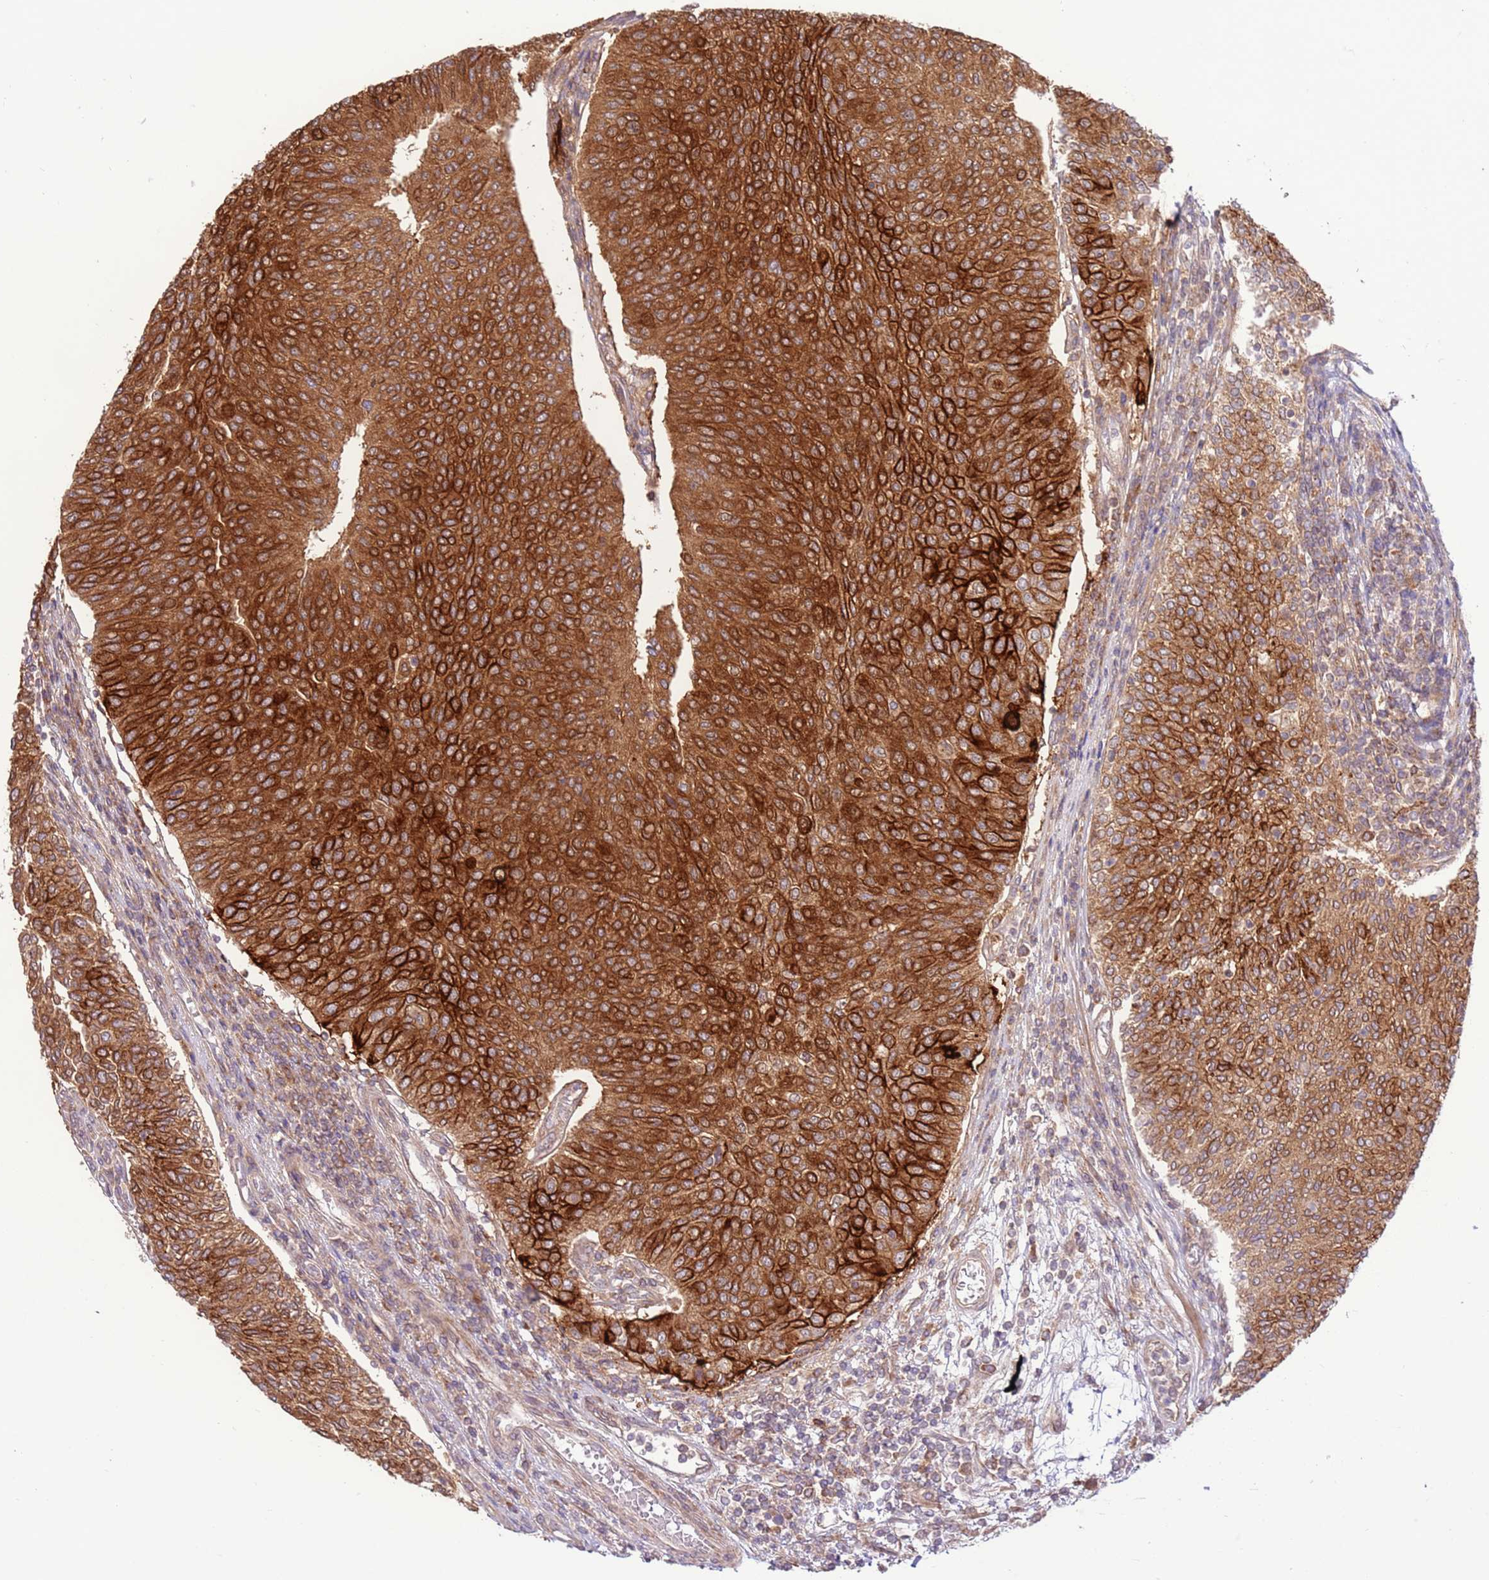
{"staining": {"intensity": "strong", "quantity": ">75%", "location": "cytoplasmic/membranous"}, "tissue": "urothelial cancer", "cell_type": "Tumor cells", "image_type": "cancer", "snomed": [{"axis": "morphology", "description": "Urothelial carcinoma, High grade"}, {"axis": "topography", "description": "Urinary bladder"}], "caption": "Human urothelial cancer stained with a protein marker demonstrates strong staining in tumor cells.", "gene": "DDX19B", "patient": {"sex": "female", "age": 79}}